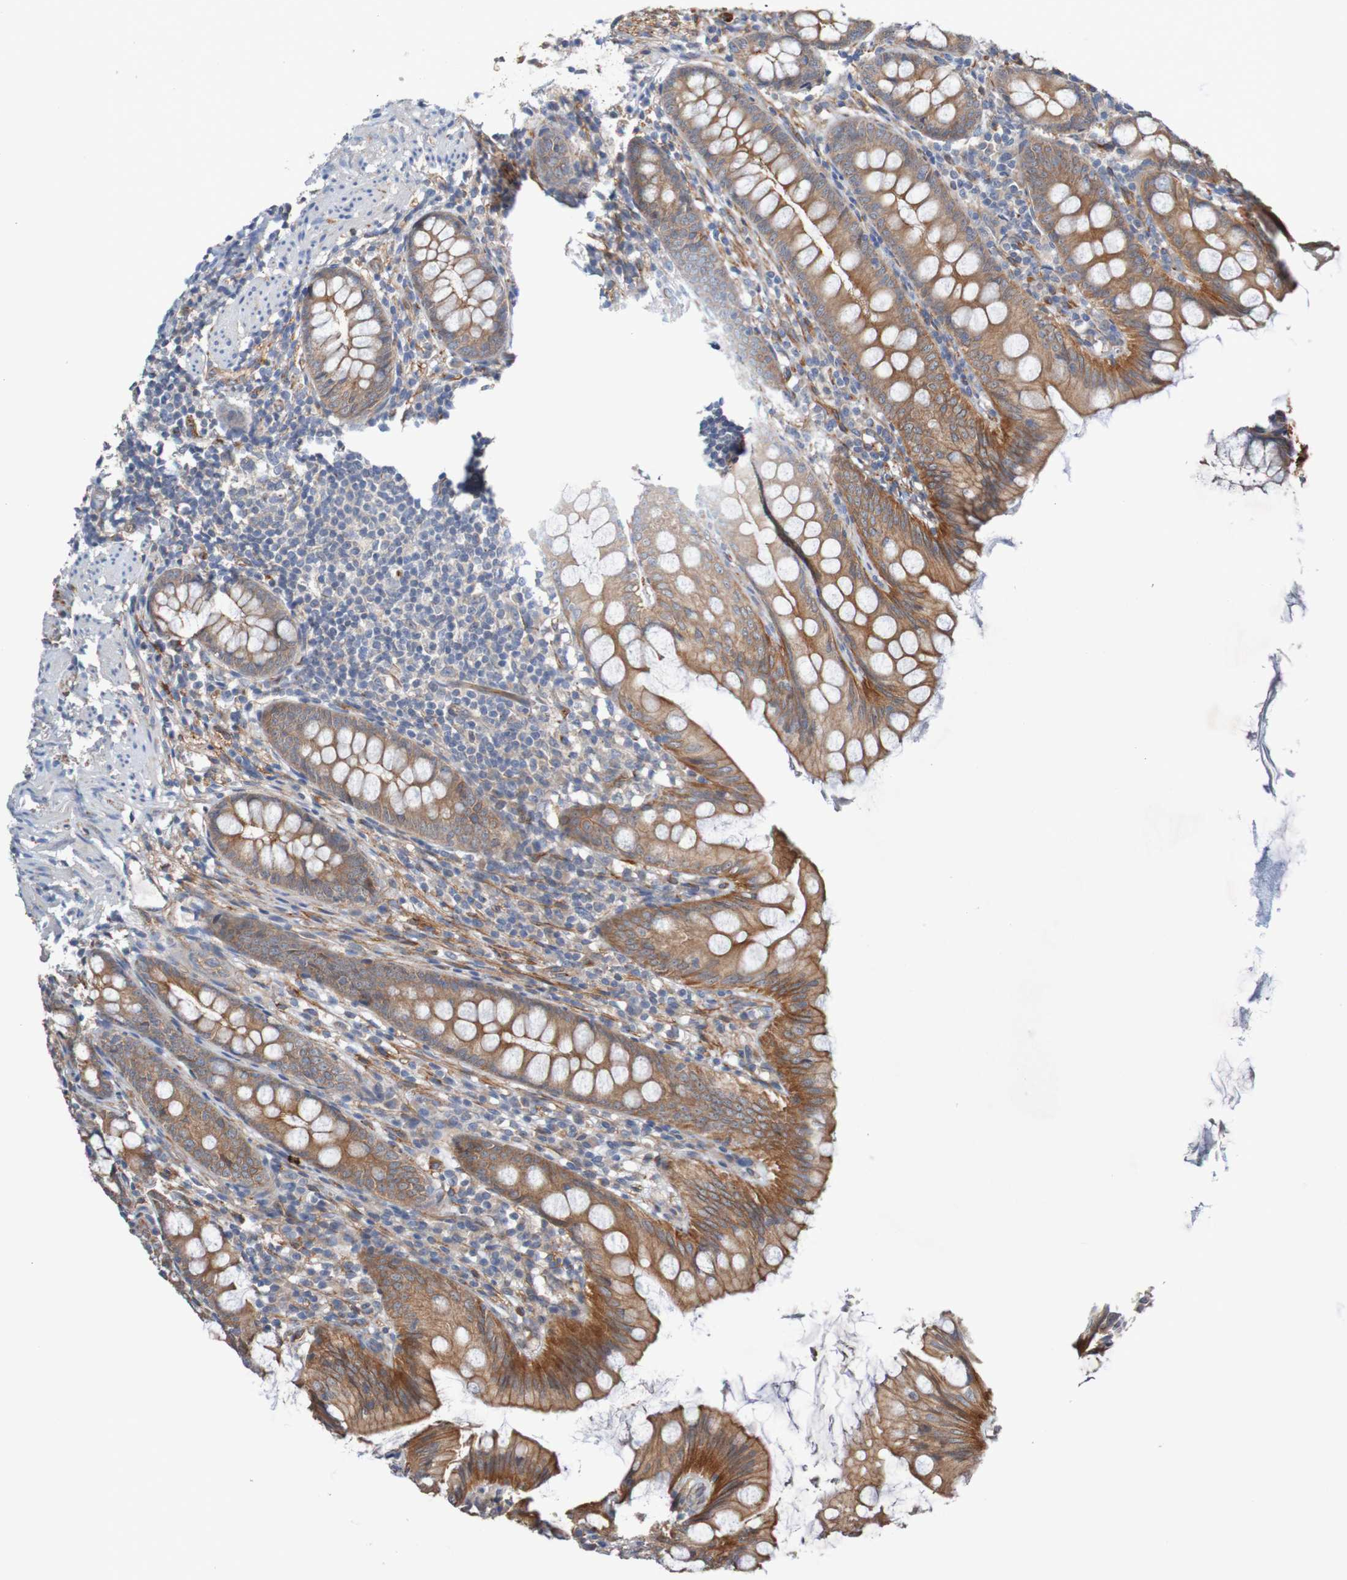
{"staining": {"intensity": "moderate", "quantity": ">75%", "location": "cytoplasmic/membranous"}, "tissue": "appendix", "cell_type": "Glandular cells", "image_type": "normal", "snomed": [{"axis": "morphology", "description": "Normal tissue, NOS"}, {"axis": "topography", "description": "Appendix"}], "caption": "Brown immunohistochemical staining in normal appendix displays moderate cytoplasmic/membranous positivity in approximately >75% of glandular cells. (brown staining indicates protein expression, while blue staining denotes nuclei).", "gene": "ST8SIA6", "patient": {"sex": "female", "age": 77}}